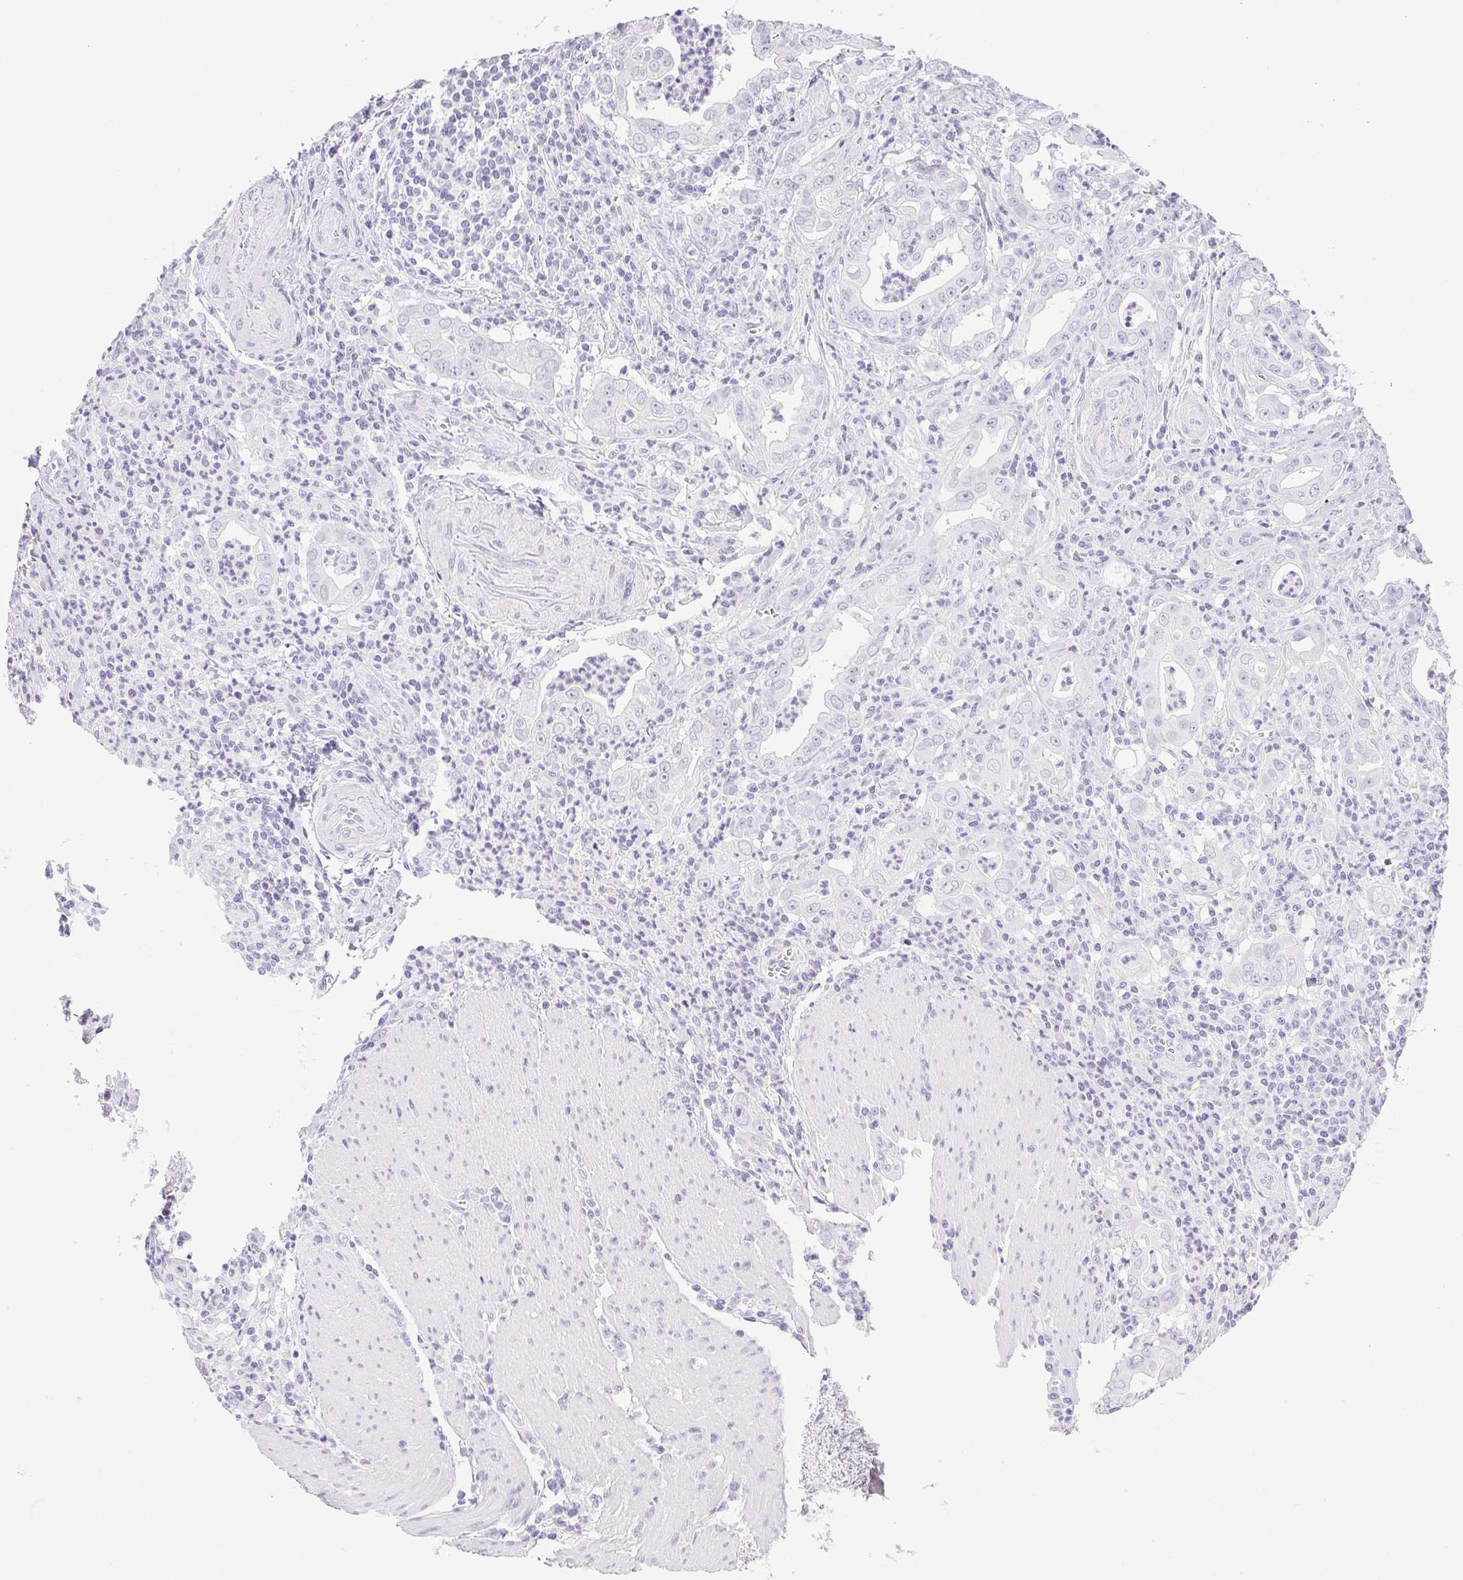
{"staining": {"intensity": "negative", "quantity": "none", "location": "none"}, "tissue": "stomach cancer", "cell_type": "Tumor cells", "image_type": "cancer", "snomed": [{"axis": "morphology", "description": "Adenocarcinoma, NOS"}, {"axis": "topography", "description": "Stomach, upper"}], "caption": "Immunohistochemical staining of stomach cancer (adenocarcinoma) shows no significant staining in tumor cells. The staining is performed using DAB (3,3'-diaminobenzidine) brown chromogen with nuclei counter-stained in using hematoxylin.", "gene": "HLA-G", "patient": {"sex": "female", "age": 79}}